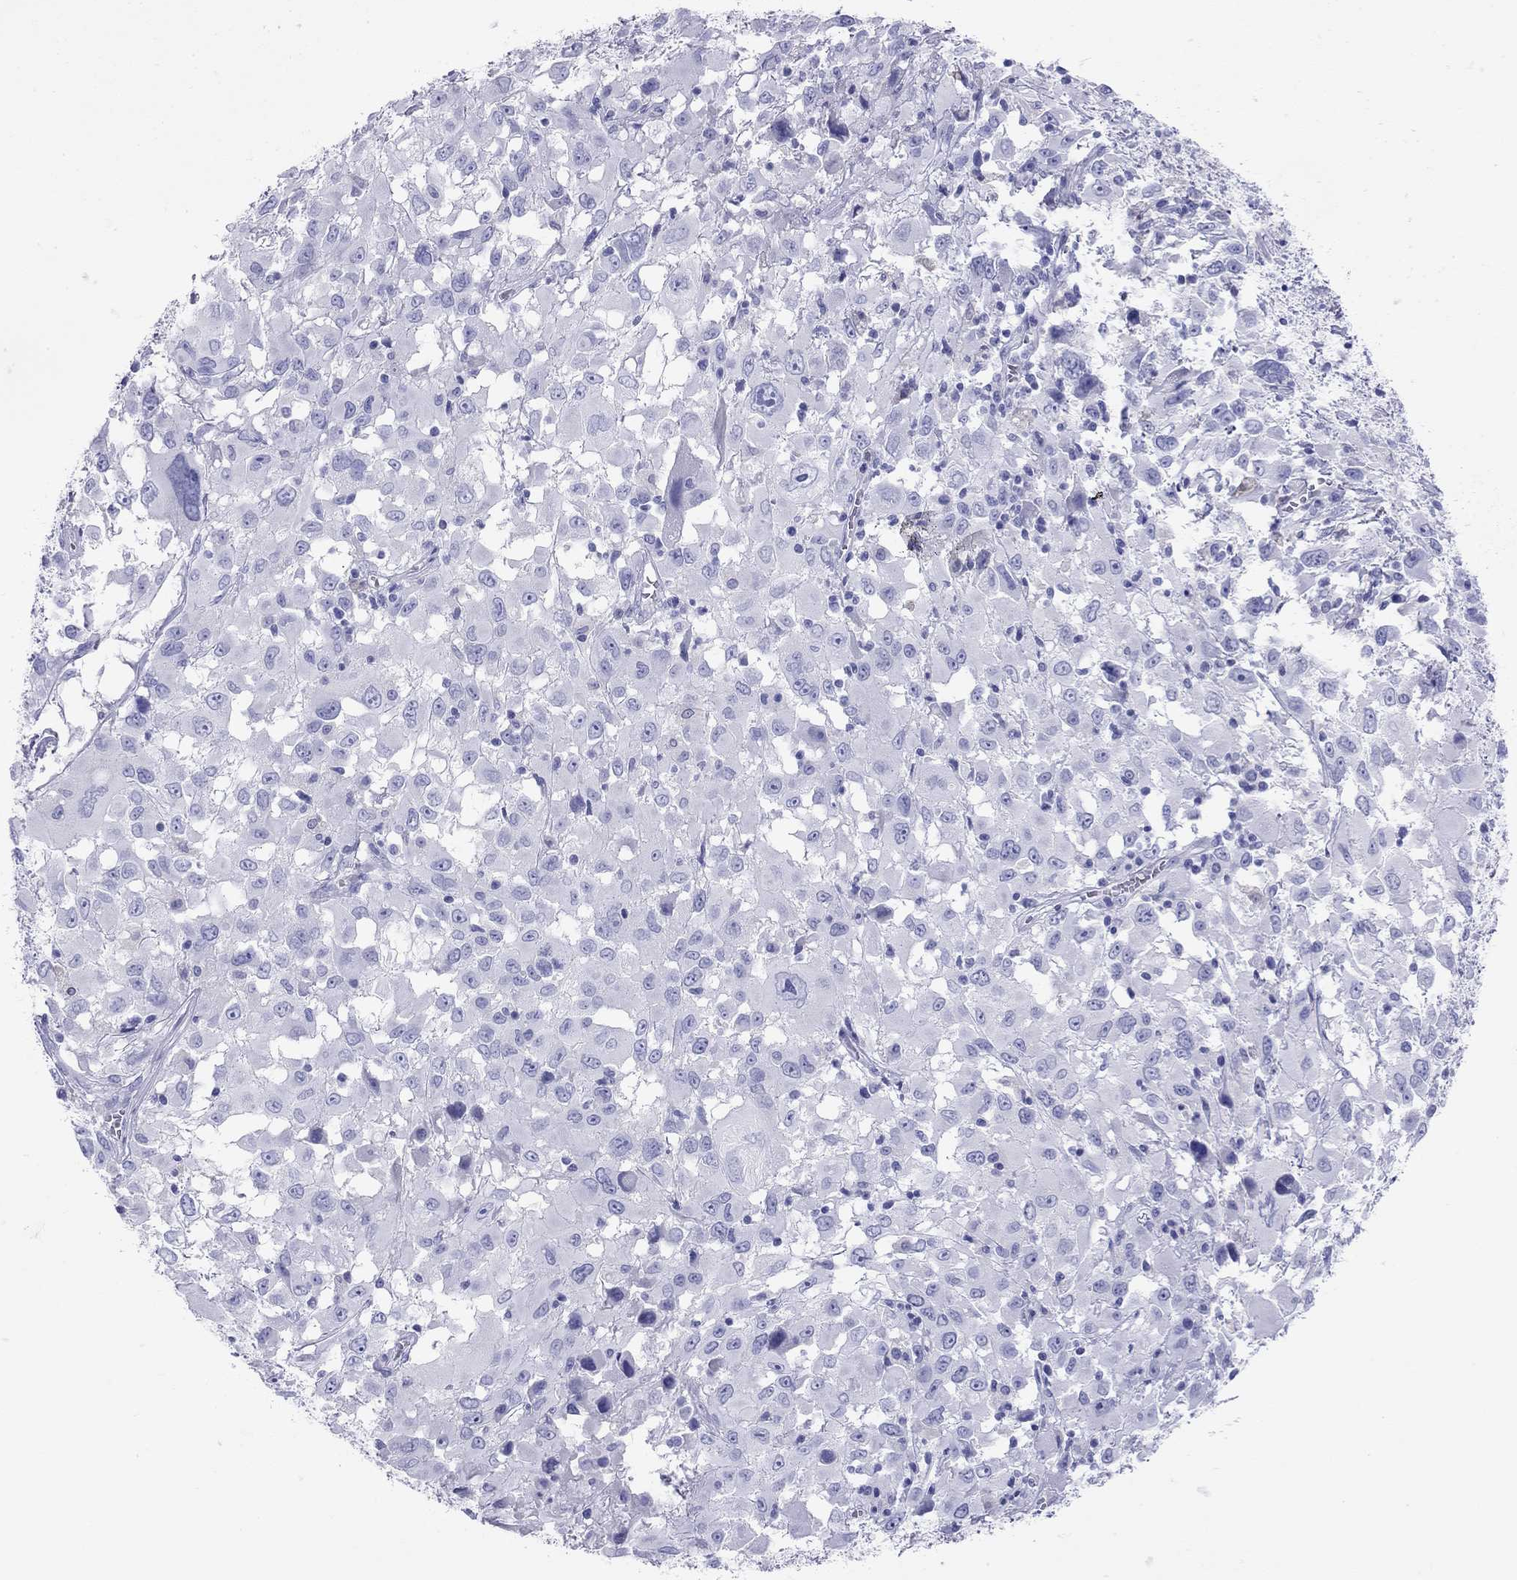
{"staining": {"intensity": "negative", "quantity": "none", "location": "none"}, "tissue": "melanoma", "cell_type": "Tumor cells", "image_type": "cancer", "snomed": [{"axis": "morphology", "description": "Malignant melanoma, Metastatic site"}, {"axis": "topography", "description": "Soft tissue"}], "caption": "A photomicrograph of human melanoma is negative for staining in tumor cells. Nuclei are stained in blue.", "gene": "HLA-DQB2", "patient": {"sex": "male", "age": 50}}